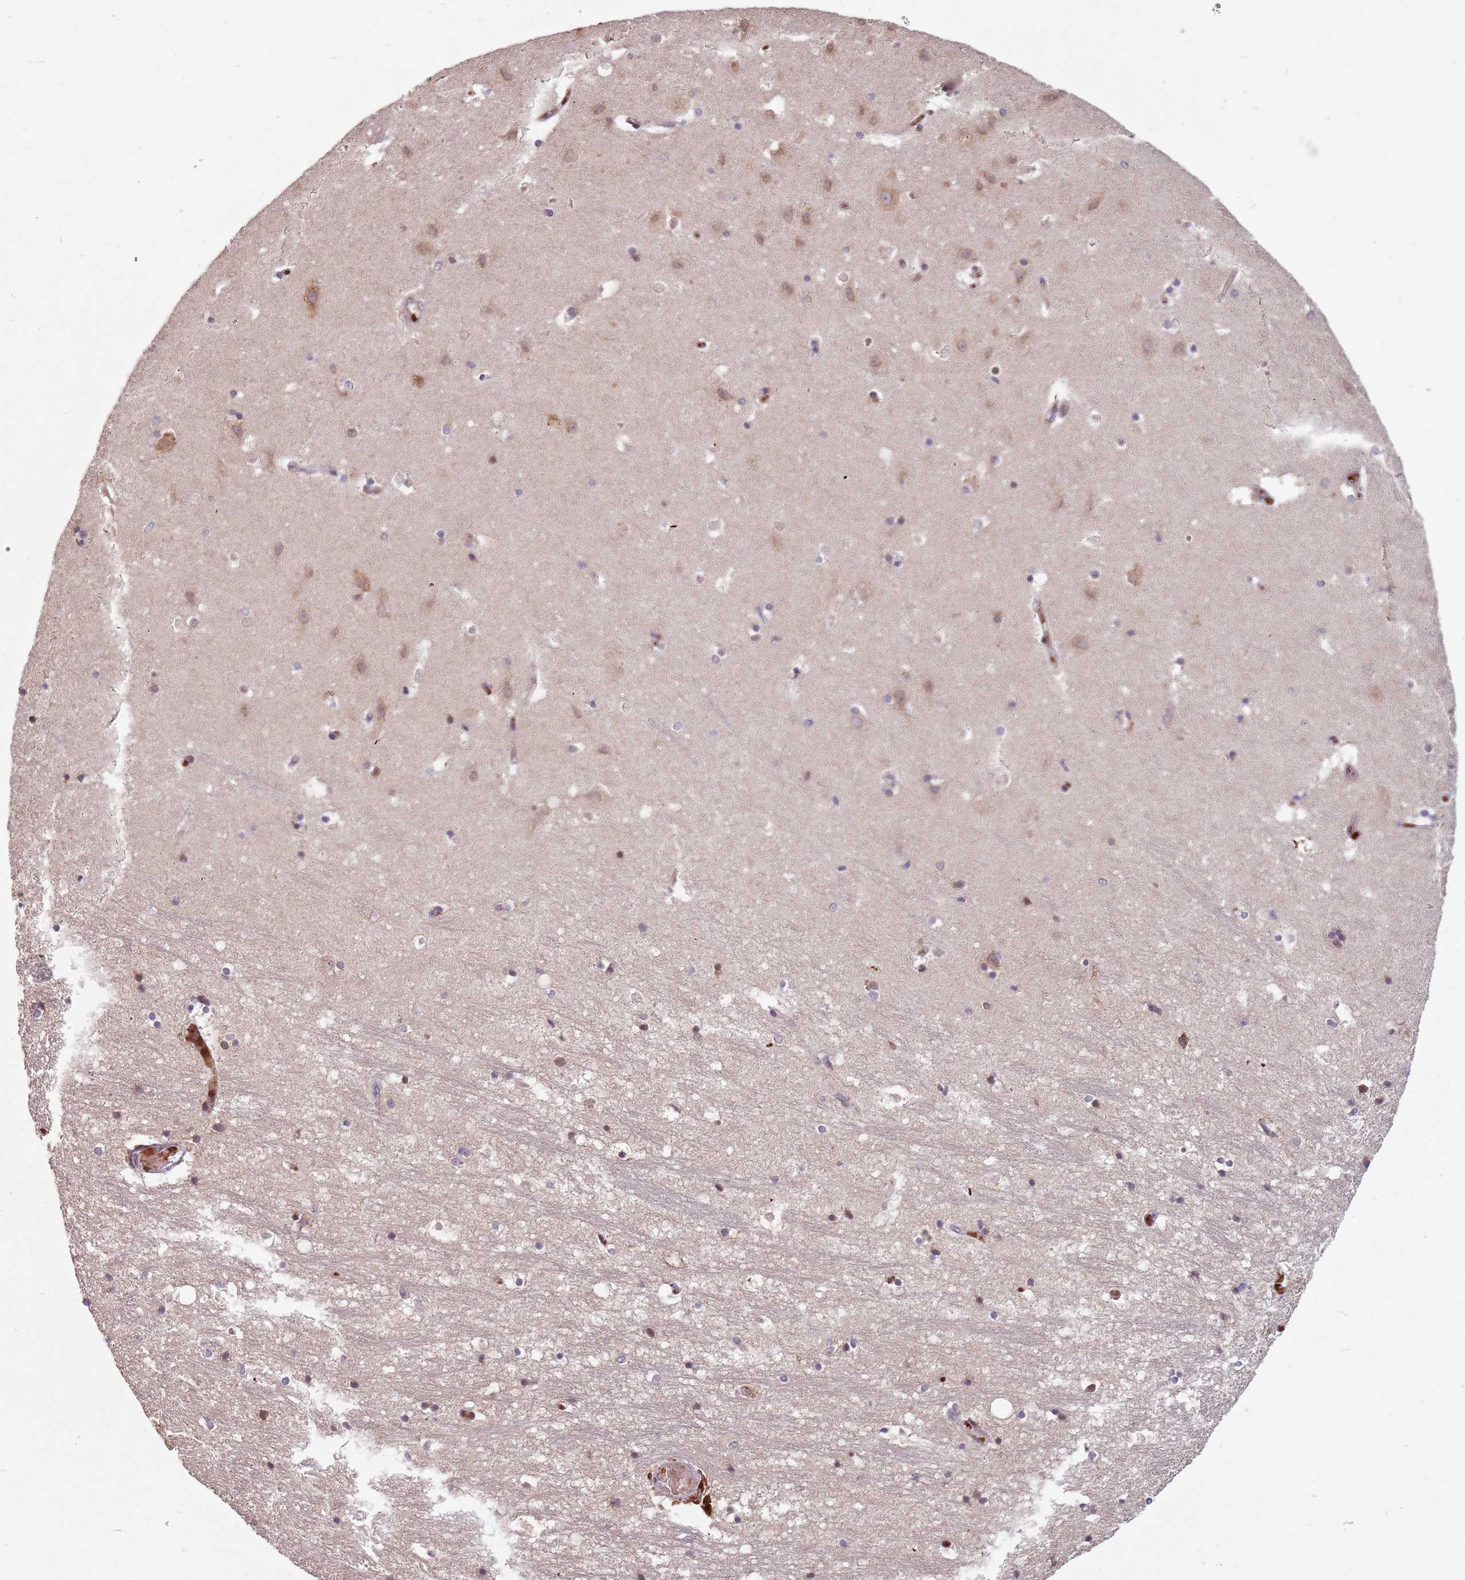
{"staining": {"intensity": "moderate", "quantity": "<25%", "location": "cytoplasmic/membranous"}, "tissue": "hippocampus", "cell_type": "Glial cells", "image_type": "normal", "snomed": [{"axis": "morphology", "description": "Normal tissue, NOS"}, {"axis": "topography", "description": "Hippocampus"}], "caption": "Brown immunohistochemical staining in unremarkable hippocampus exhibits moderate cytoplasmic/membranous staining in about <25% of glial cells.", "gene": "GPR180", "patient": {"sex": "female", "age": 52}}